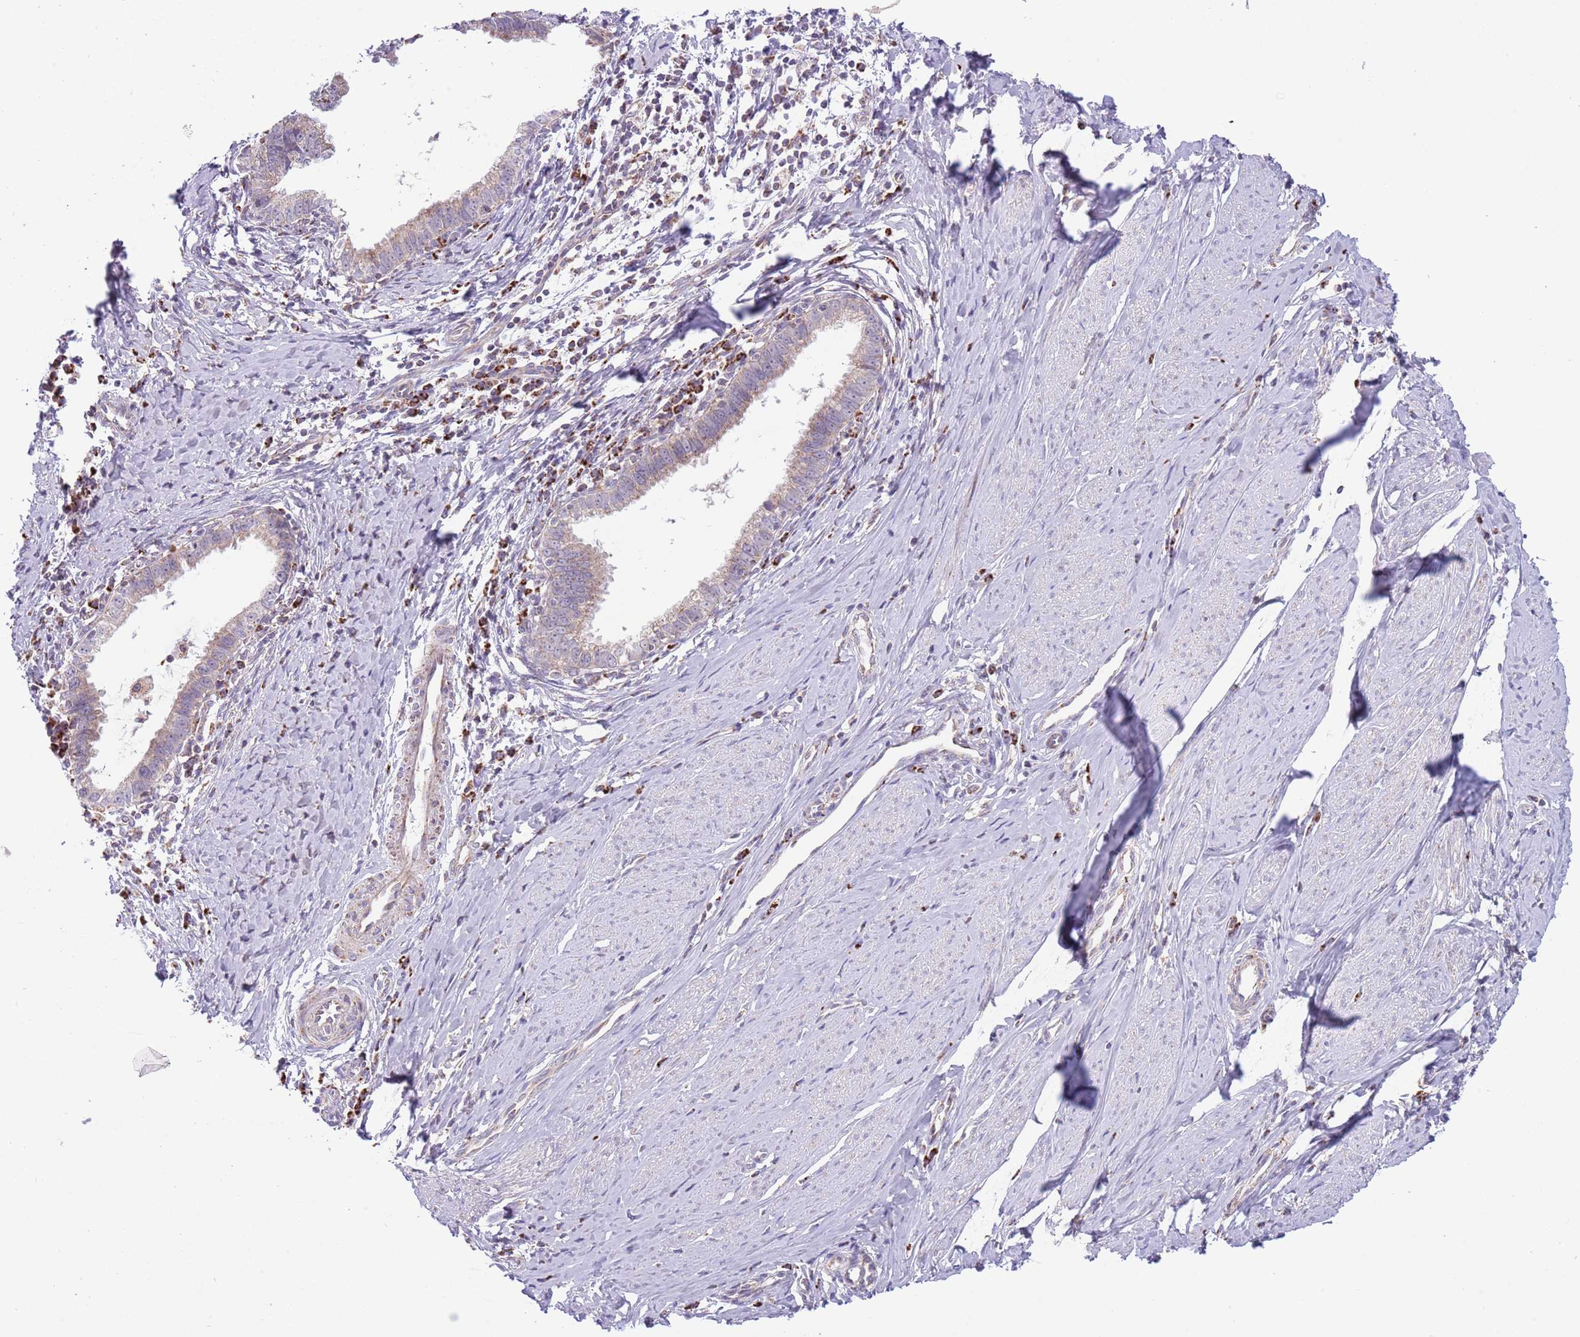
{"staining": {"intensity": "weak", "quantity": "25%-75%", "location": "cytoplasmic/membranous"}, "tissue": "cervical cancer", "cell_type": "Tumor cells", "image_type": "cancer", "snomed": [{"axis": "morphology", "description": "Adenocarcinoma, NOS"}, {"axis": "topography", "description": "Cervix"}], "caption": "Adenocarcinoma (cervical) tissue reveals weak cytoplasmic/membranous staining in about 25%-75% of tumor cells", "gene": "LHX6", "patient": {"sex": "female", "age": 36}}